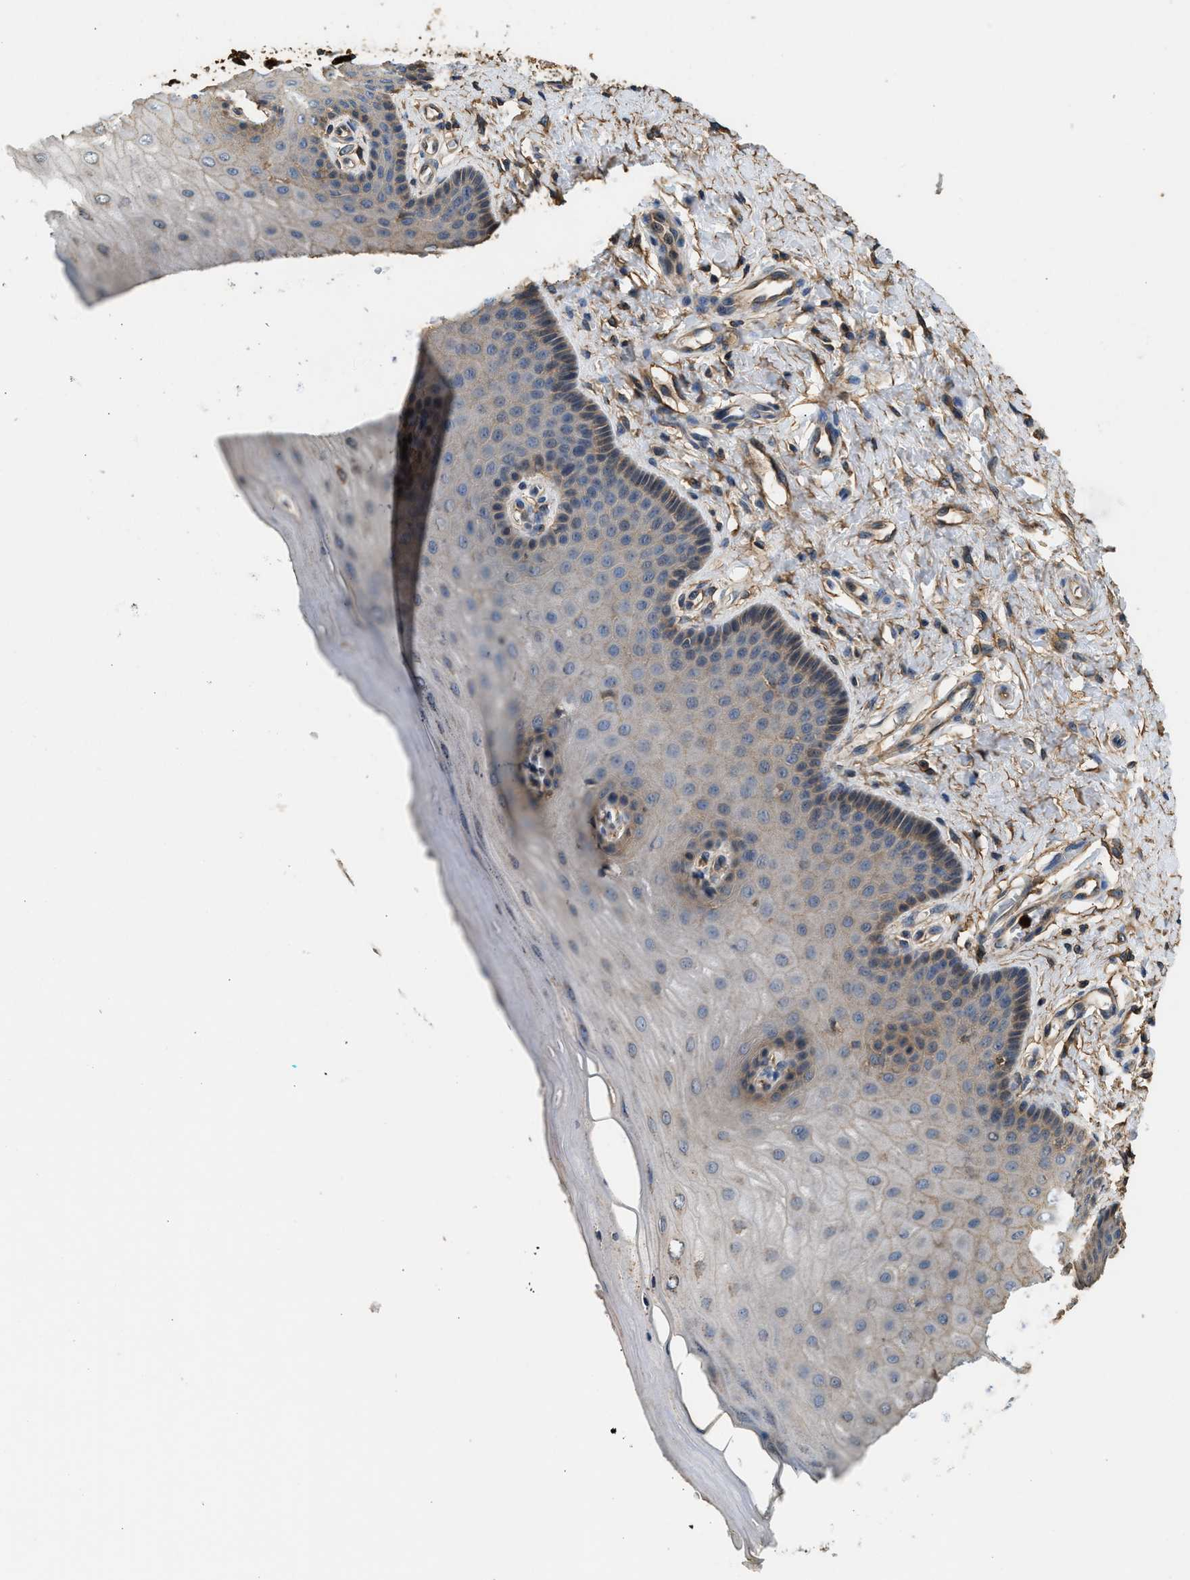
{"staining": {"intensity": "moderate", "quantity": ">75%", "location": "cytoplasmic/membranous"}, "tissue": "cervix", "cell_type": "Glandular cells", "image_type": "normal", "snomed": [{"axis": "morphology", "description": "Normal tissue, NOS"}, {"axis": "topography", "description": "Cervix"}], "caption": "This is a photomicrograph of immunohistochemistry (IHC) staining of unremarkable cervix, which shows moderate positivity in the cytoplasmic/membranous of glandular cells.", "gene": "ANXA3", "patient": {"sex": "female", "age": 55}}